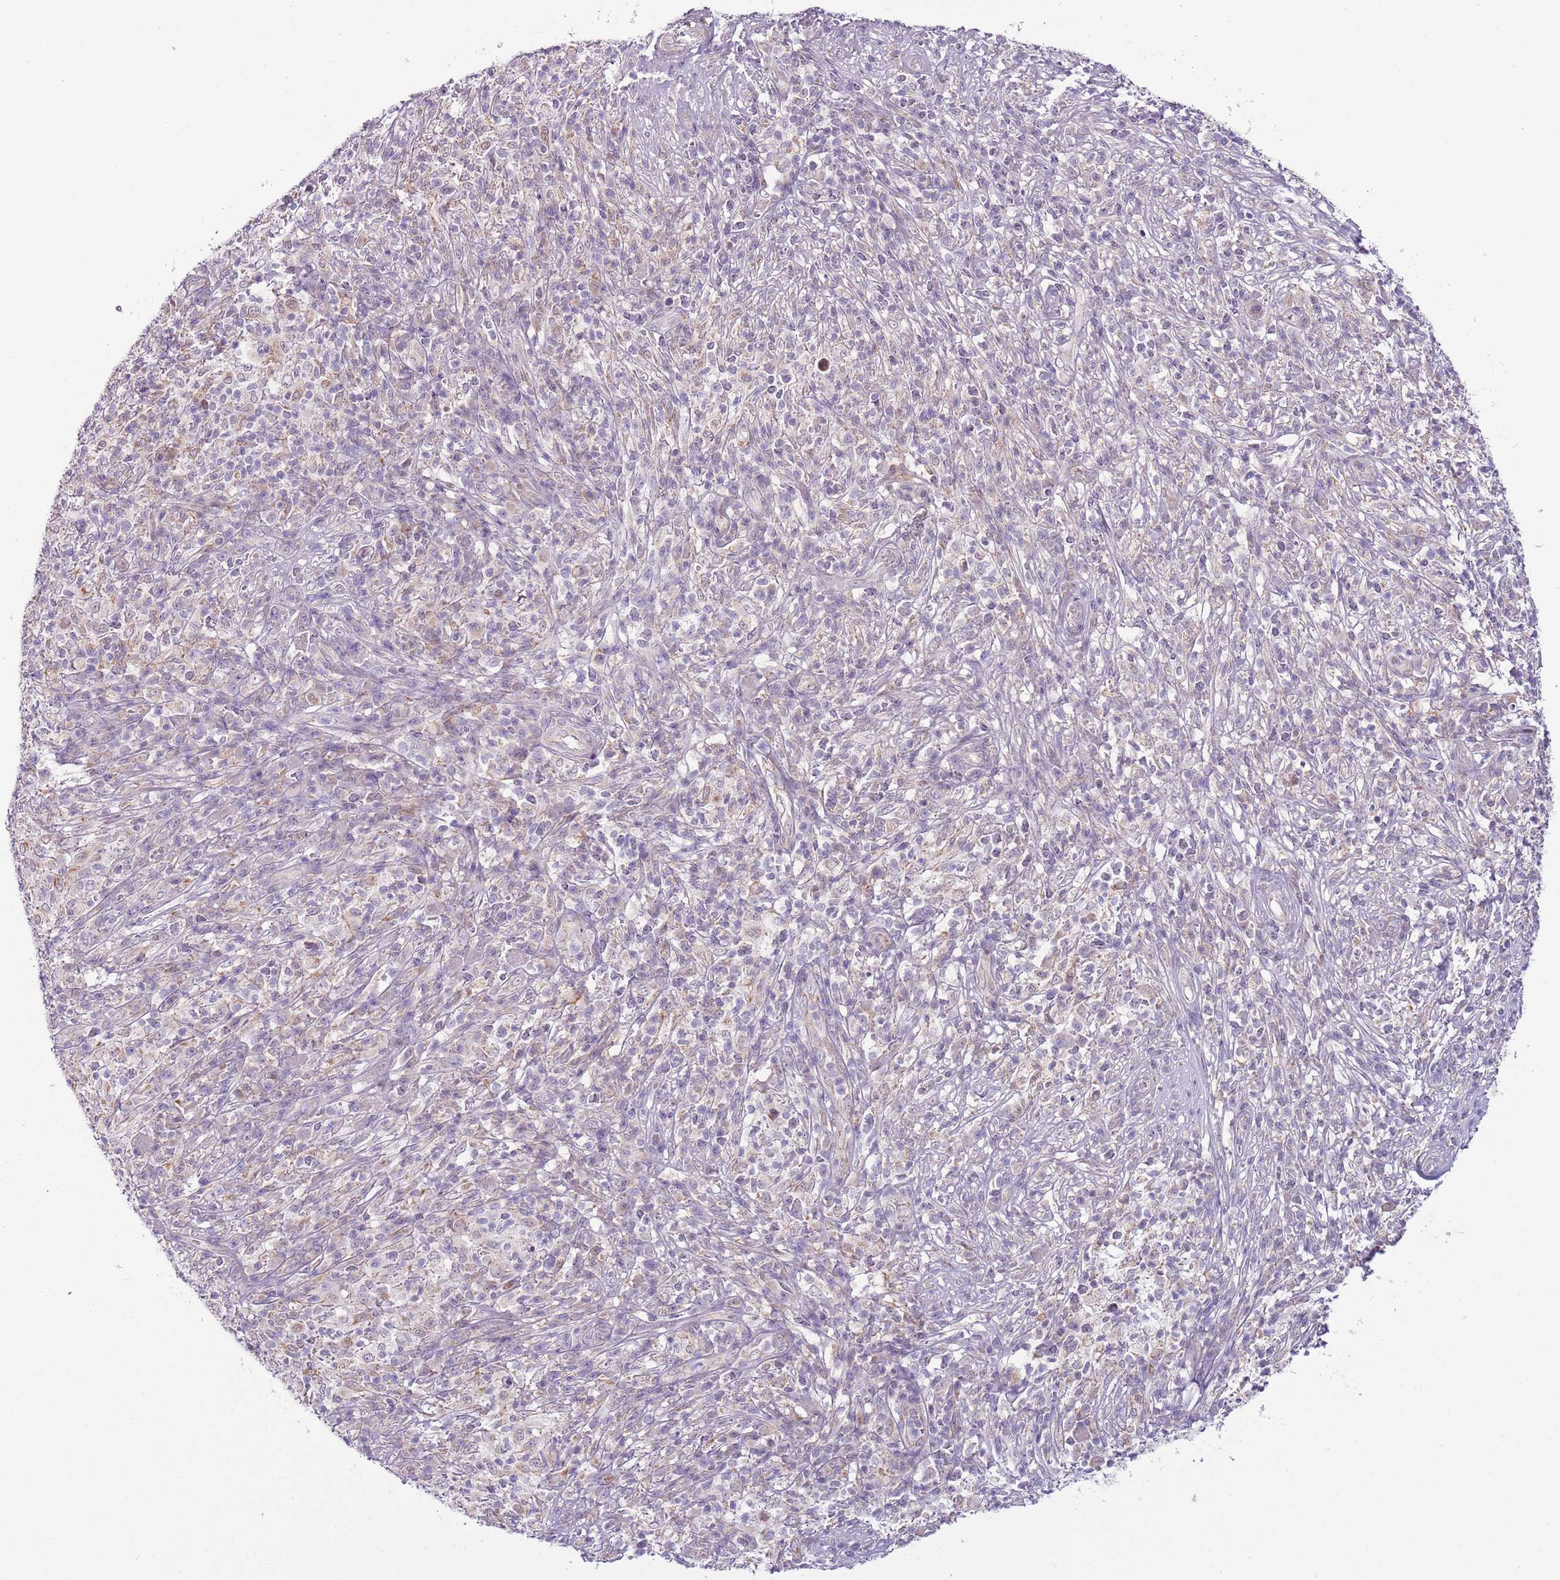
{"staining": {"intensity": "weak", "quantity": "<25%", "location": "cytoplasmic/membranous"}, "tissue": "melanoma", "cell_type": "Tumor cells", "image_type": "cancer", "snomed": [{"axis": "morphology", "description": "Malignant melanoma, NOS"}, {"axis": "topography", "description": "Skin"}], "caption": "Human malignant melanoma stained for a protein using IHC shows no expression in tumor cells.", "gene": "MLLT11", "patient": {"sex": "male", "age": 66}}